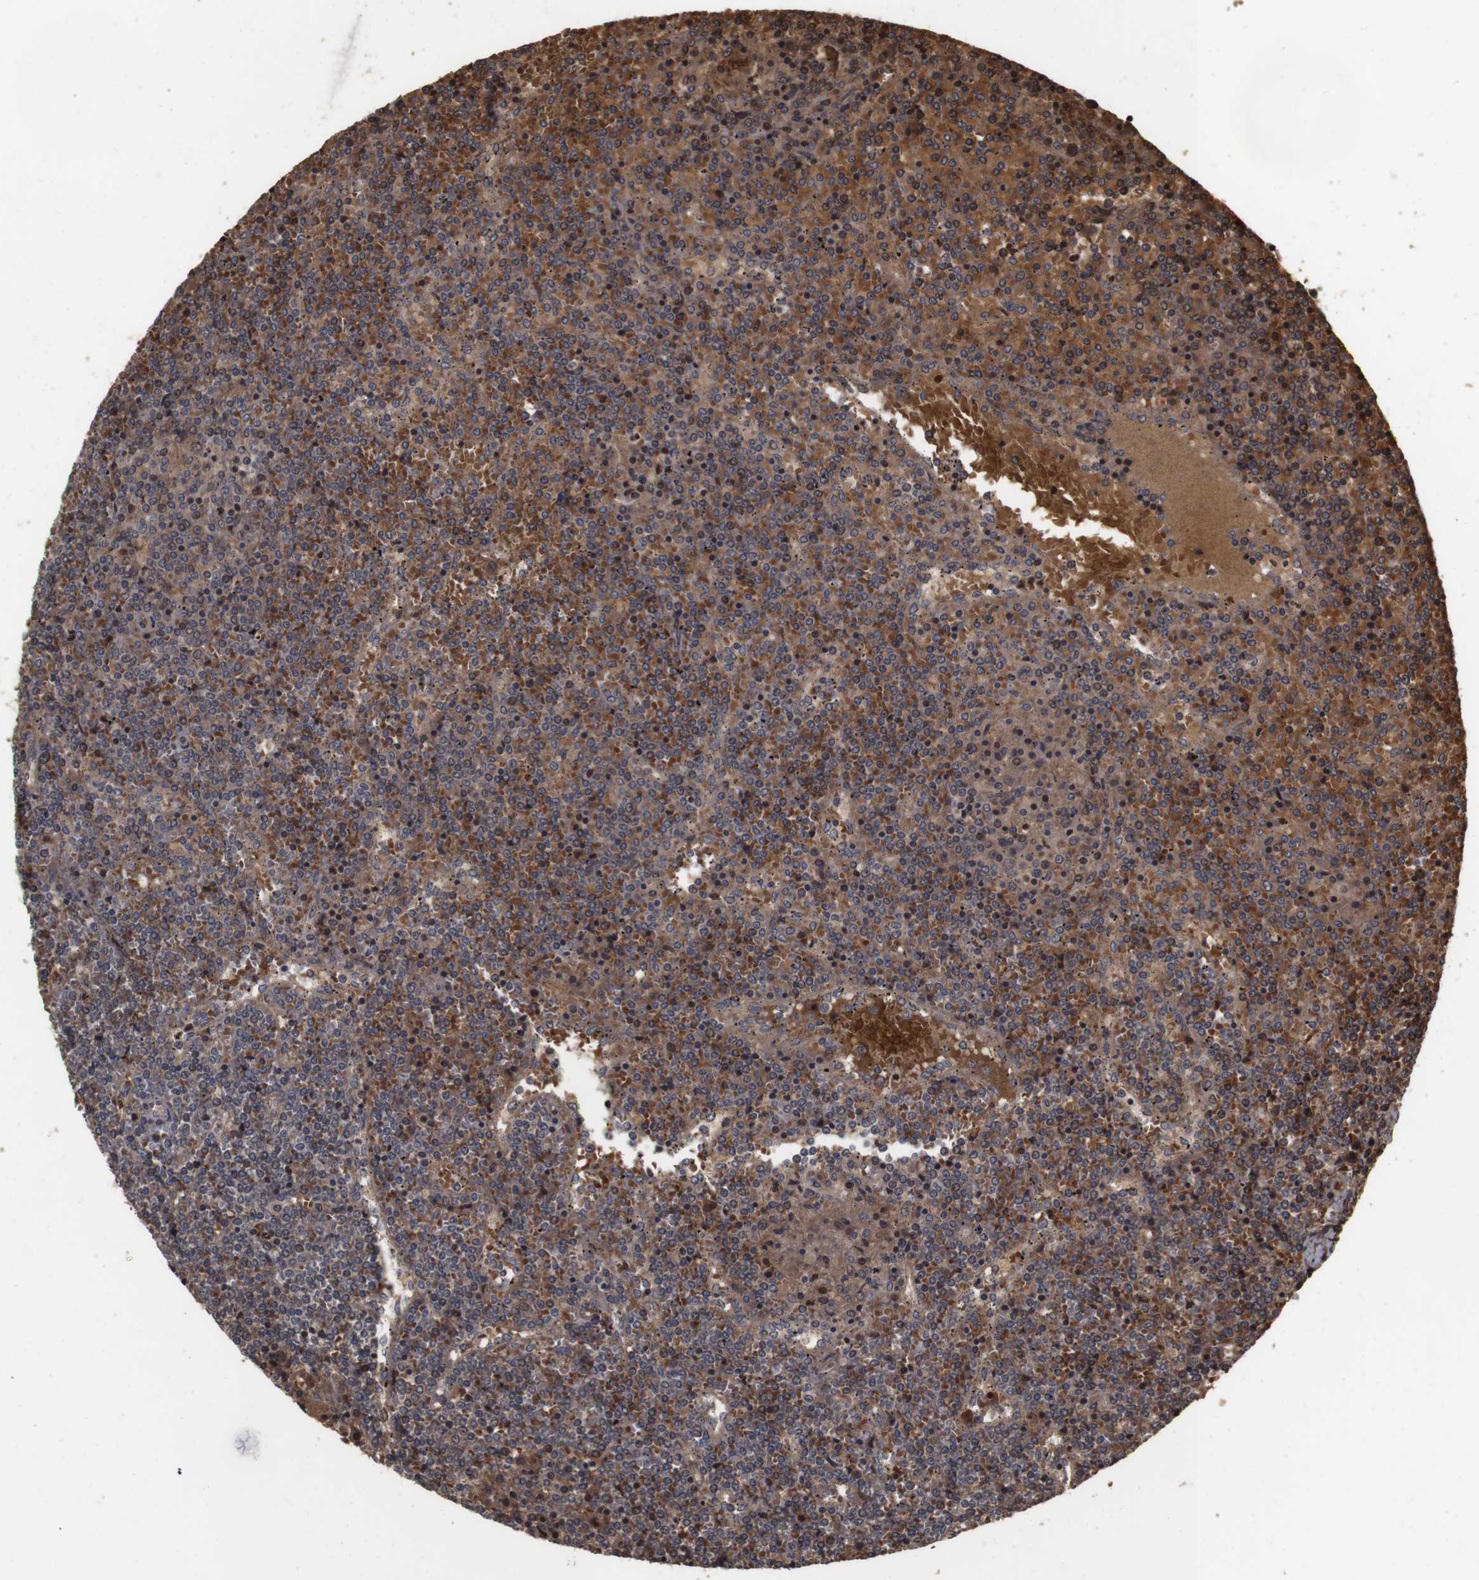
{"staining": {"intensity": "moderate", "quantity": ">75%", "location": "cytoplasmic/membranous"}, "tissue": "lymphoma", "cell_type": "Tumor cells", "image_type": "cancer", "snomed": [{"axis": "morphology", "description": "Malignant lymphoma, non-Hodgkin's type, Low grade"}, {"axis": "topography", "description": "Spleen"}], "caption": "Approximately >75% of tumor cells in malignant lymphoma, non-Hodgkin's type (low-grade) demonstrate moderate cytoplasmic/membranous protein staining as visualized by brown immunohistochemical staining.", "gene": "PTPN14", "patient": {"sex": "female", "age": 19}}